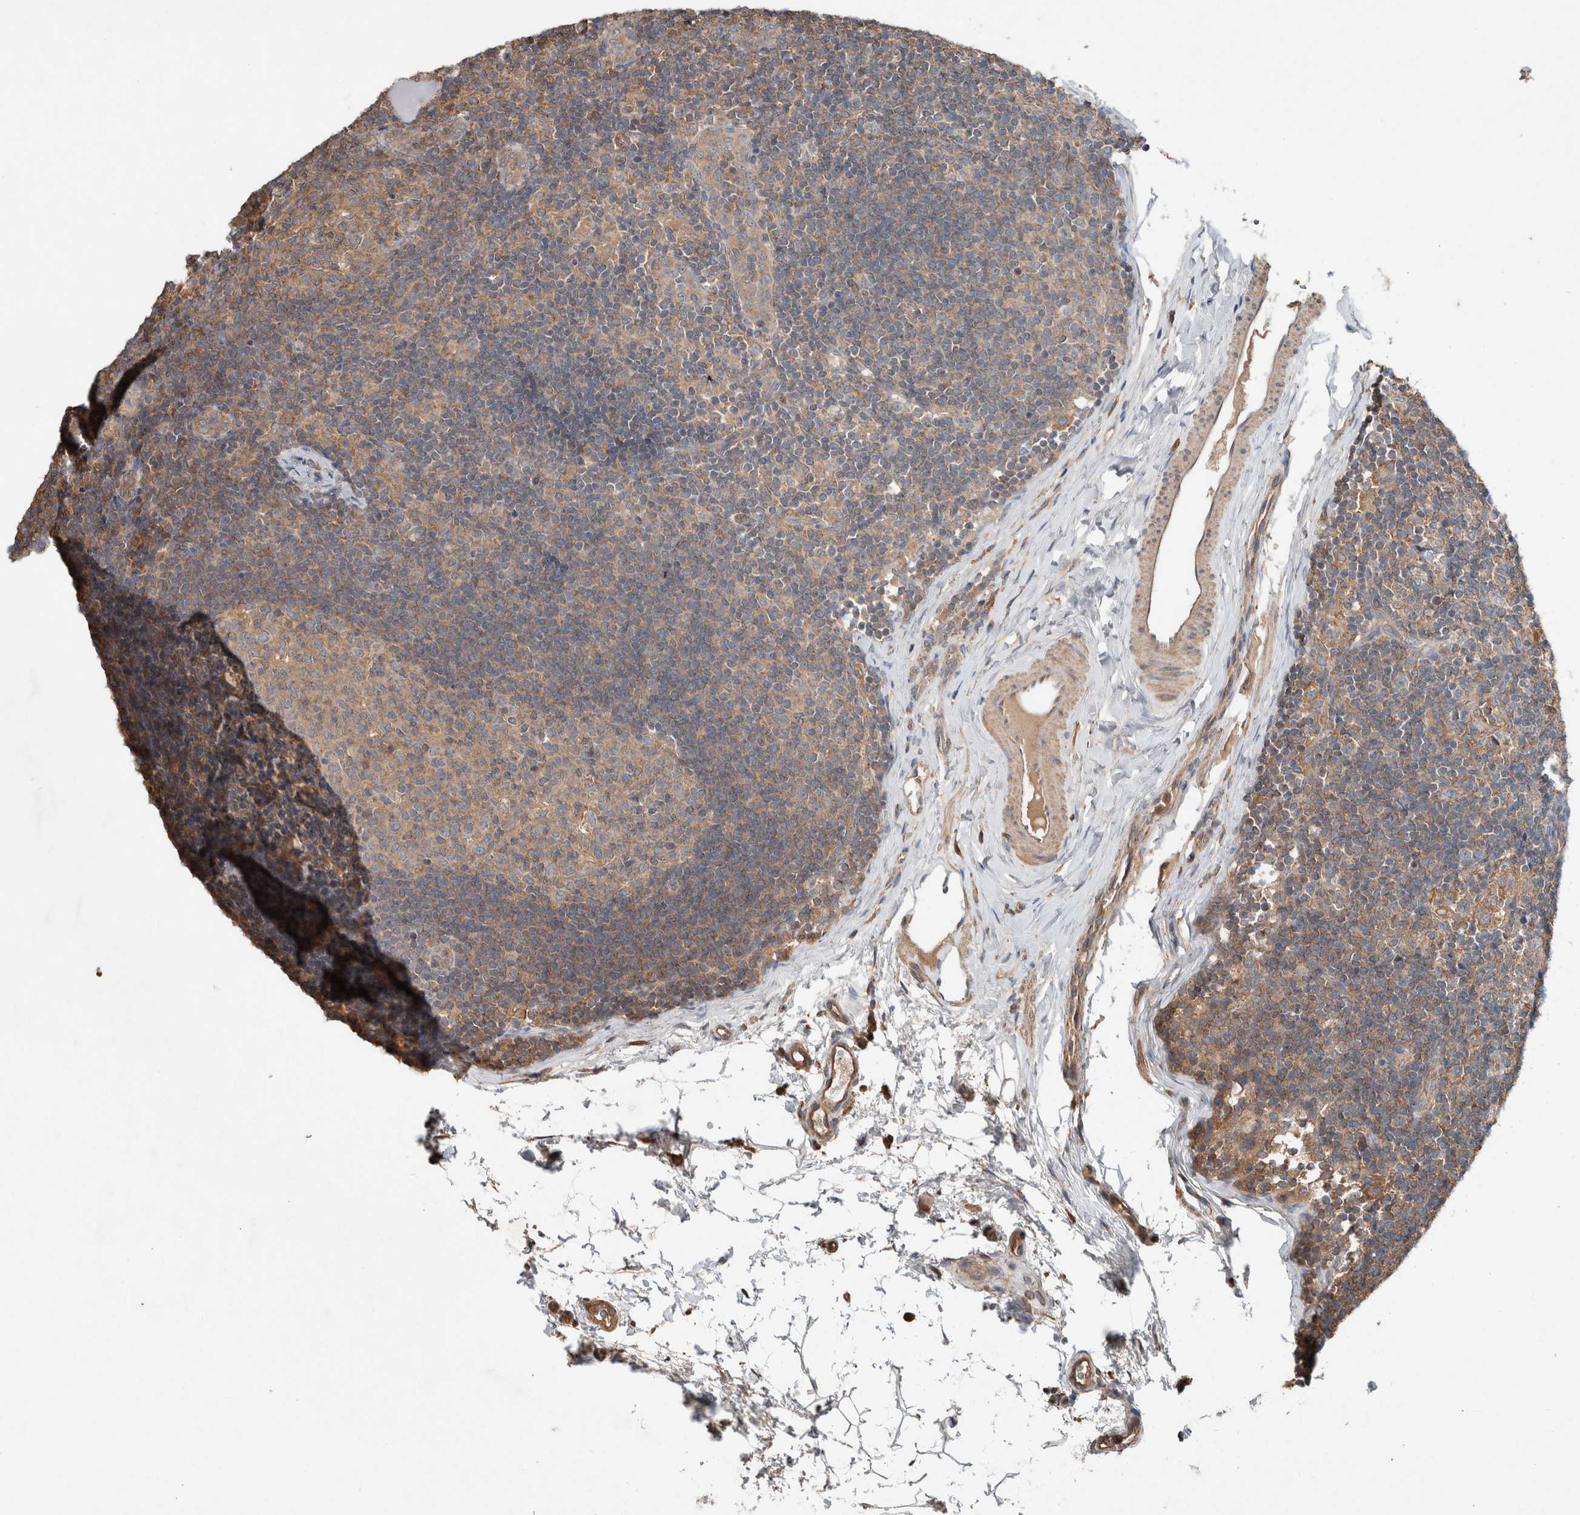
{"staining": {"intensity": "weak", "quantity": ">75%", "location": "cytoplasmic/membranous"}, "tissue": "lymph node", "cell_type": "Germinal center cells", "image_type": "normal", "snomed": [{"axis": "morphology", "description": "Normal tissue, NOS"}, {"axis": "topography", "description": "Lymph node"}], "caption": "This is an image of immunohistochemistry (IHC) staining of benign lymph node, which shows weak expression in the cytoplasmic/membranous of germinal center cells.", "gene": "KLK14", "patient": {"sex": "female", "age": 22}}